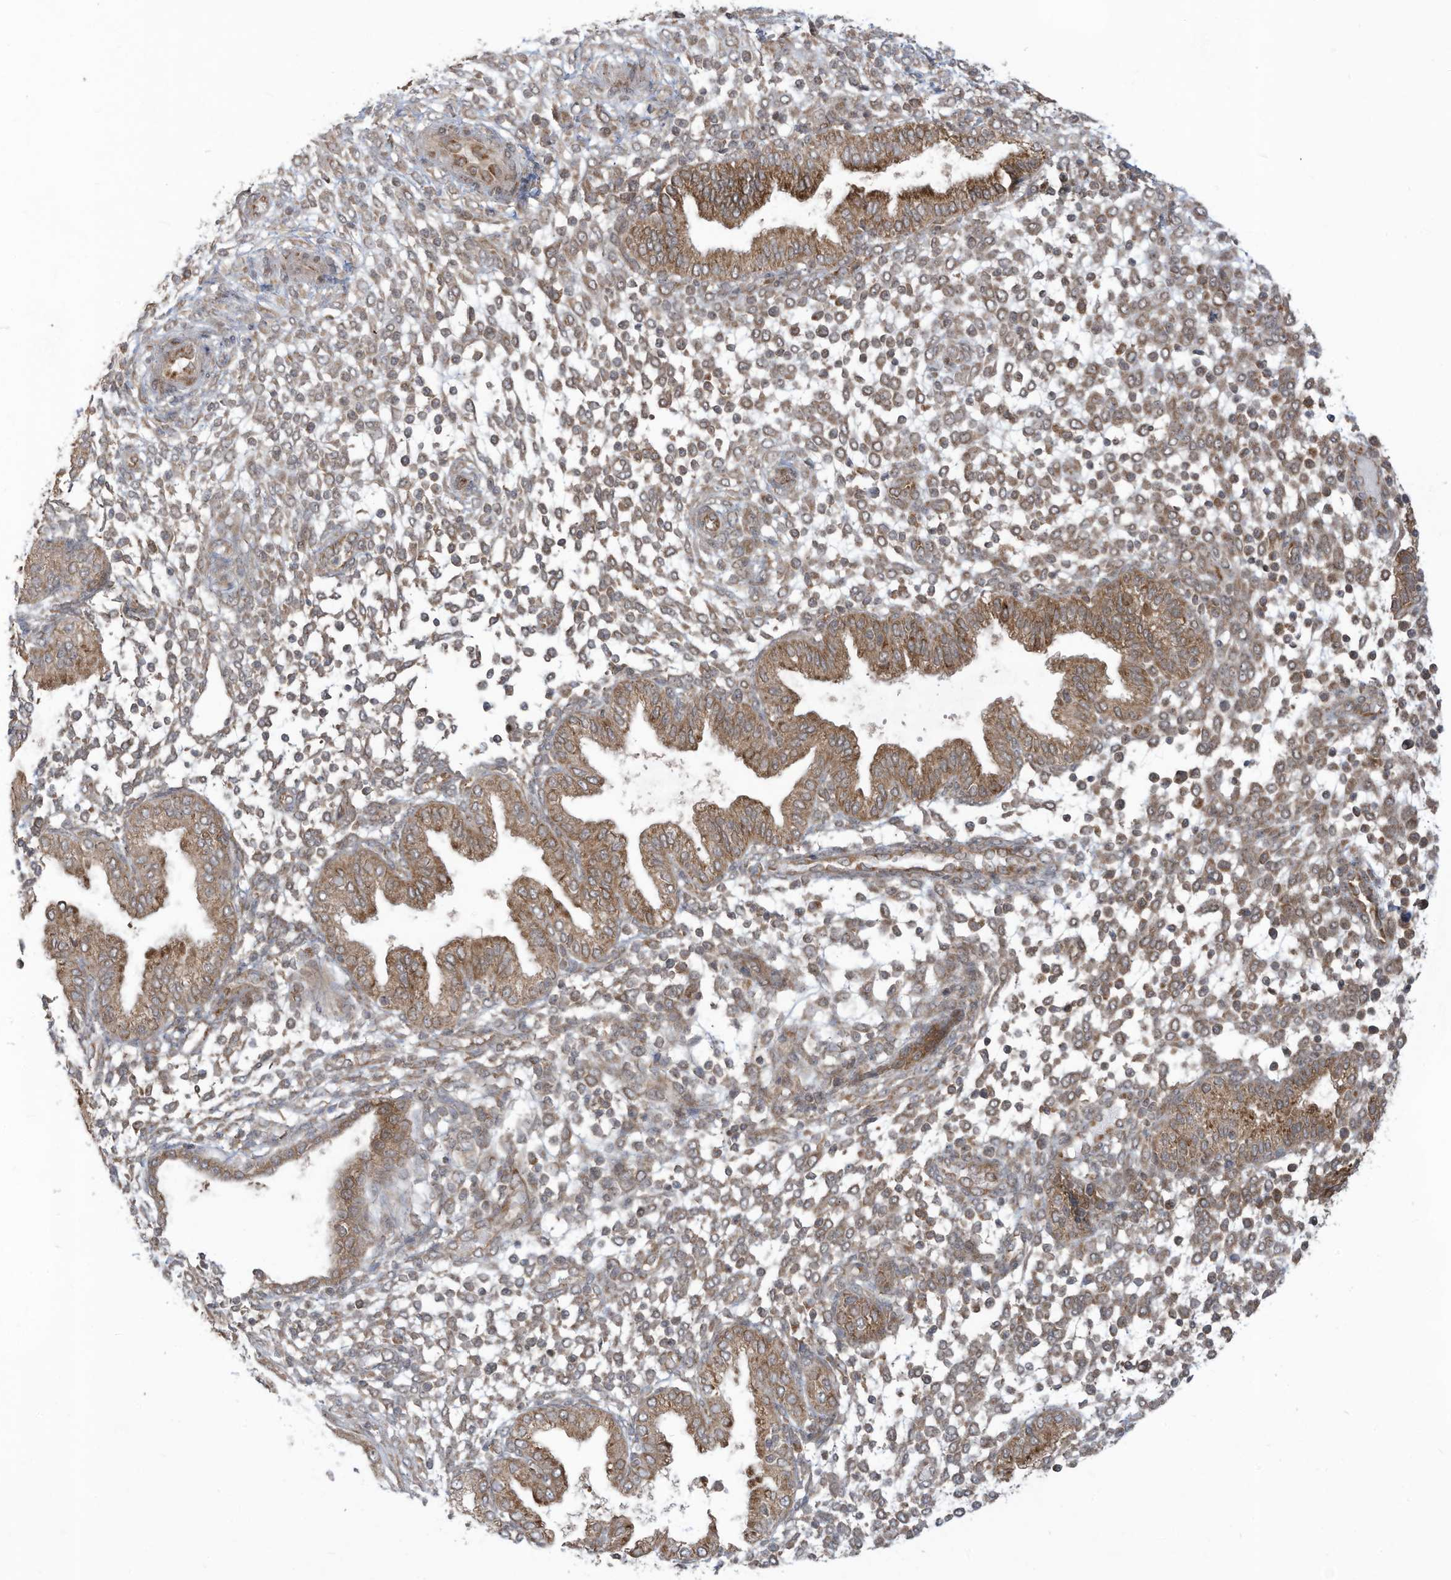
{"staining": {"intensity": "weak", "quantity": "25%-75%", "location": "cytoplasmic/membranous"}, "tissue": "endometrium", "cell_type": "Cells in endometrial stroma", "image_type": "normal", "snomed": [{"axis": "morphology", "description": "Normal tissue, NOS"}, {"axis": "topography", "description": "Endometrium"}], "caption": "Immunohistochemistry micrograph of normal human endometrium stained for a protein (brown), which demonstrates low levels of weak cytoplasmic/membranous staining in about 25%-75% of cells in endometrial stroma.", "gene": "TRIM67", "patient": {"sex": "female", "age": 53}}